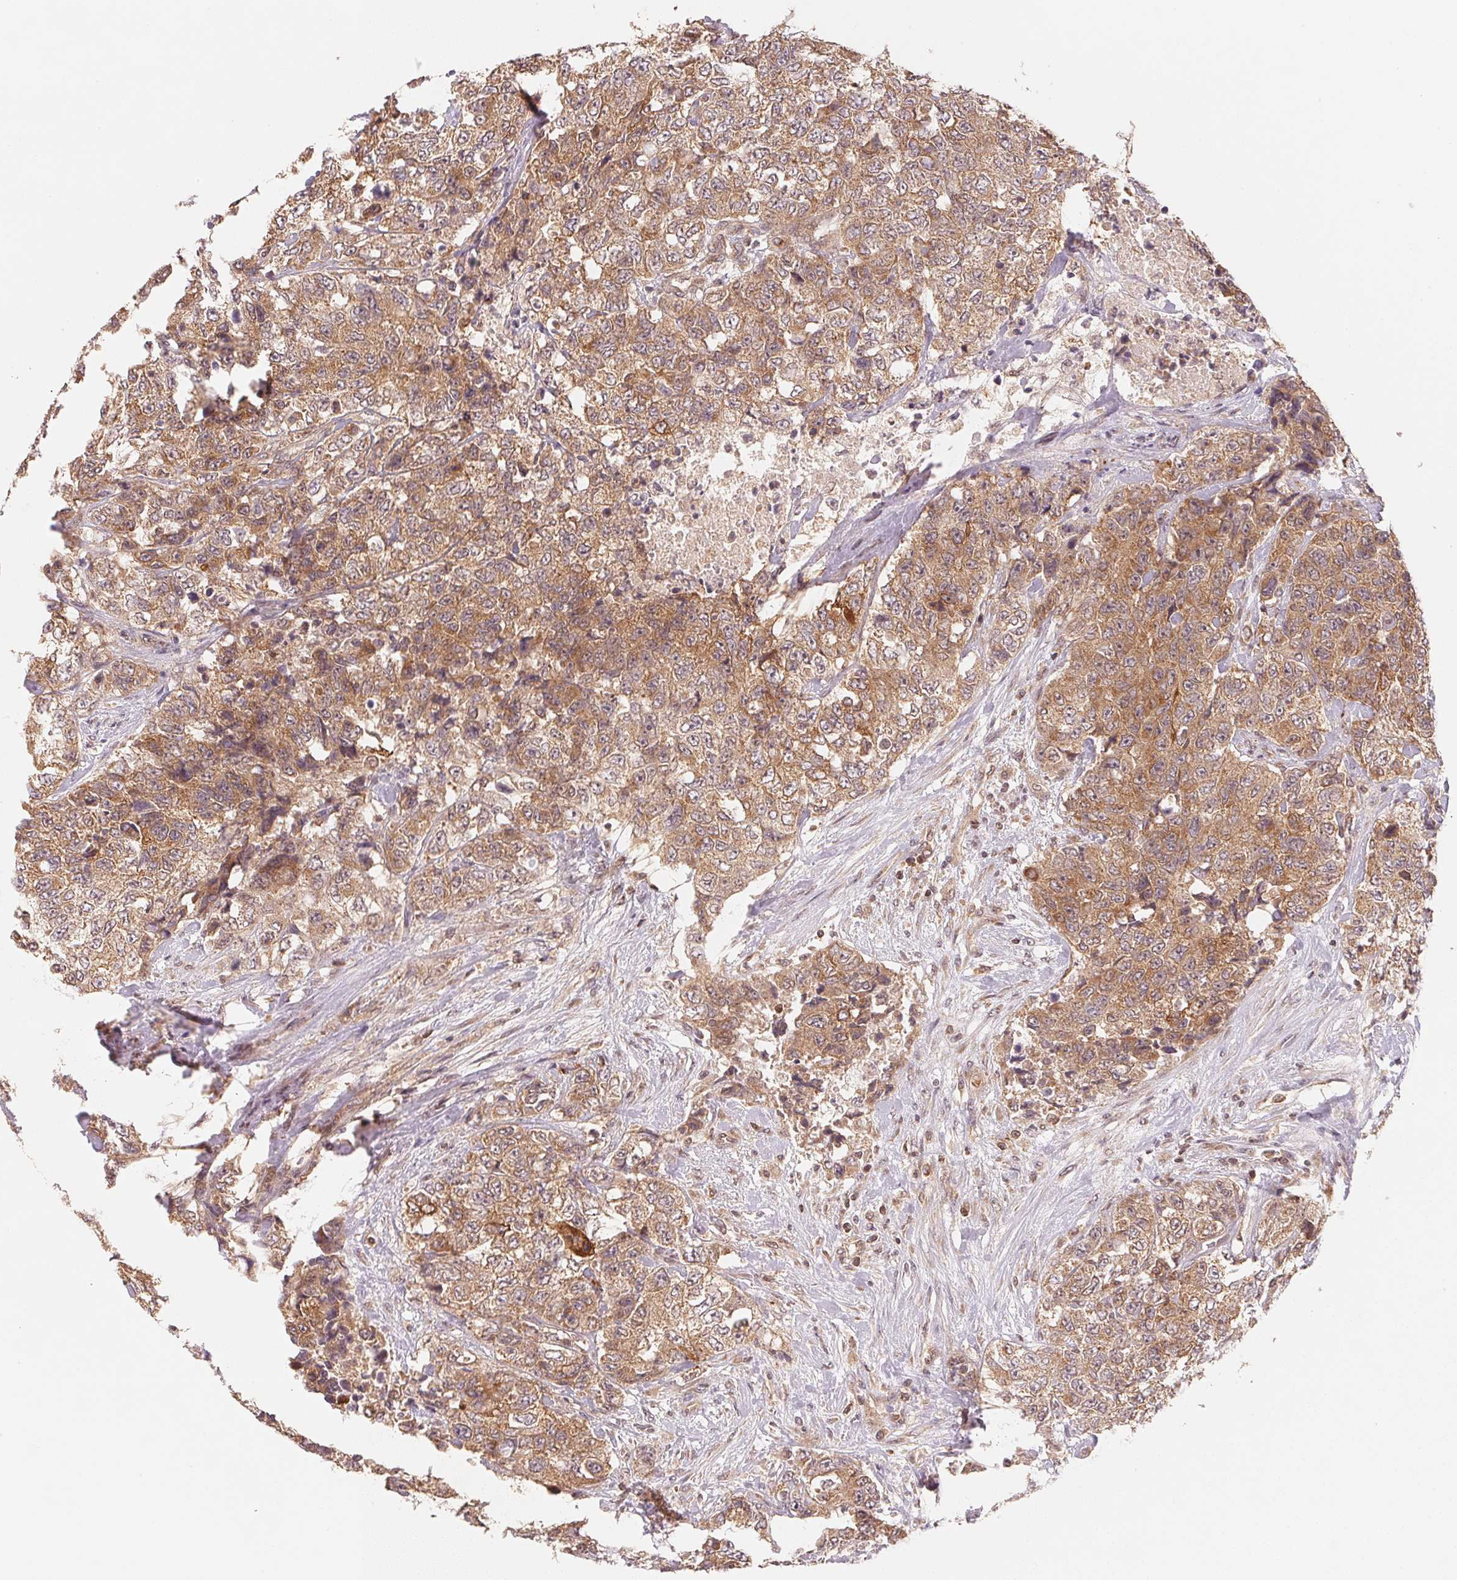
{"staining": {"intensity": "moderate", "quantity": ">75%", "location": "cytoplasmic/membranous"}, "tissue": "urothelial cancer", "cell_type": "Tumor cells", "image_type": "cancer", "snomed": [{"axis": "morphology", "description": "Urothelial carcinoma, High grade"}, {"axis": "topography", "description": "Urinary bladder"}], "caption": "An immunohistochemistry (IHC) micrograph of tumor tissue is shown. Protein staining in brown labels moderate cytoplasmic/membranous positivity in urothelial cancer within tumor cells.", "gene": "CCDC102B", "patient": {"sex": "female", "age": 78}}